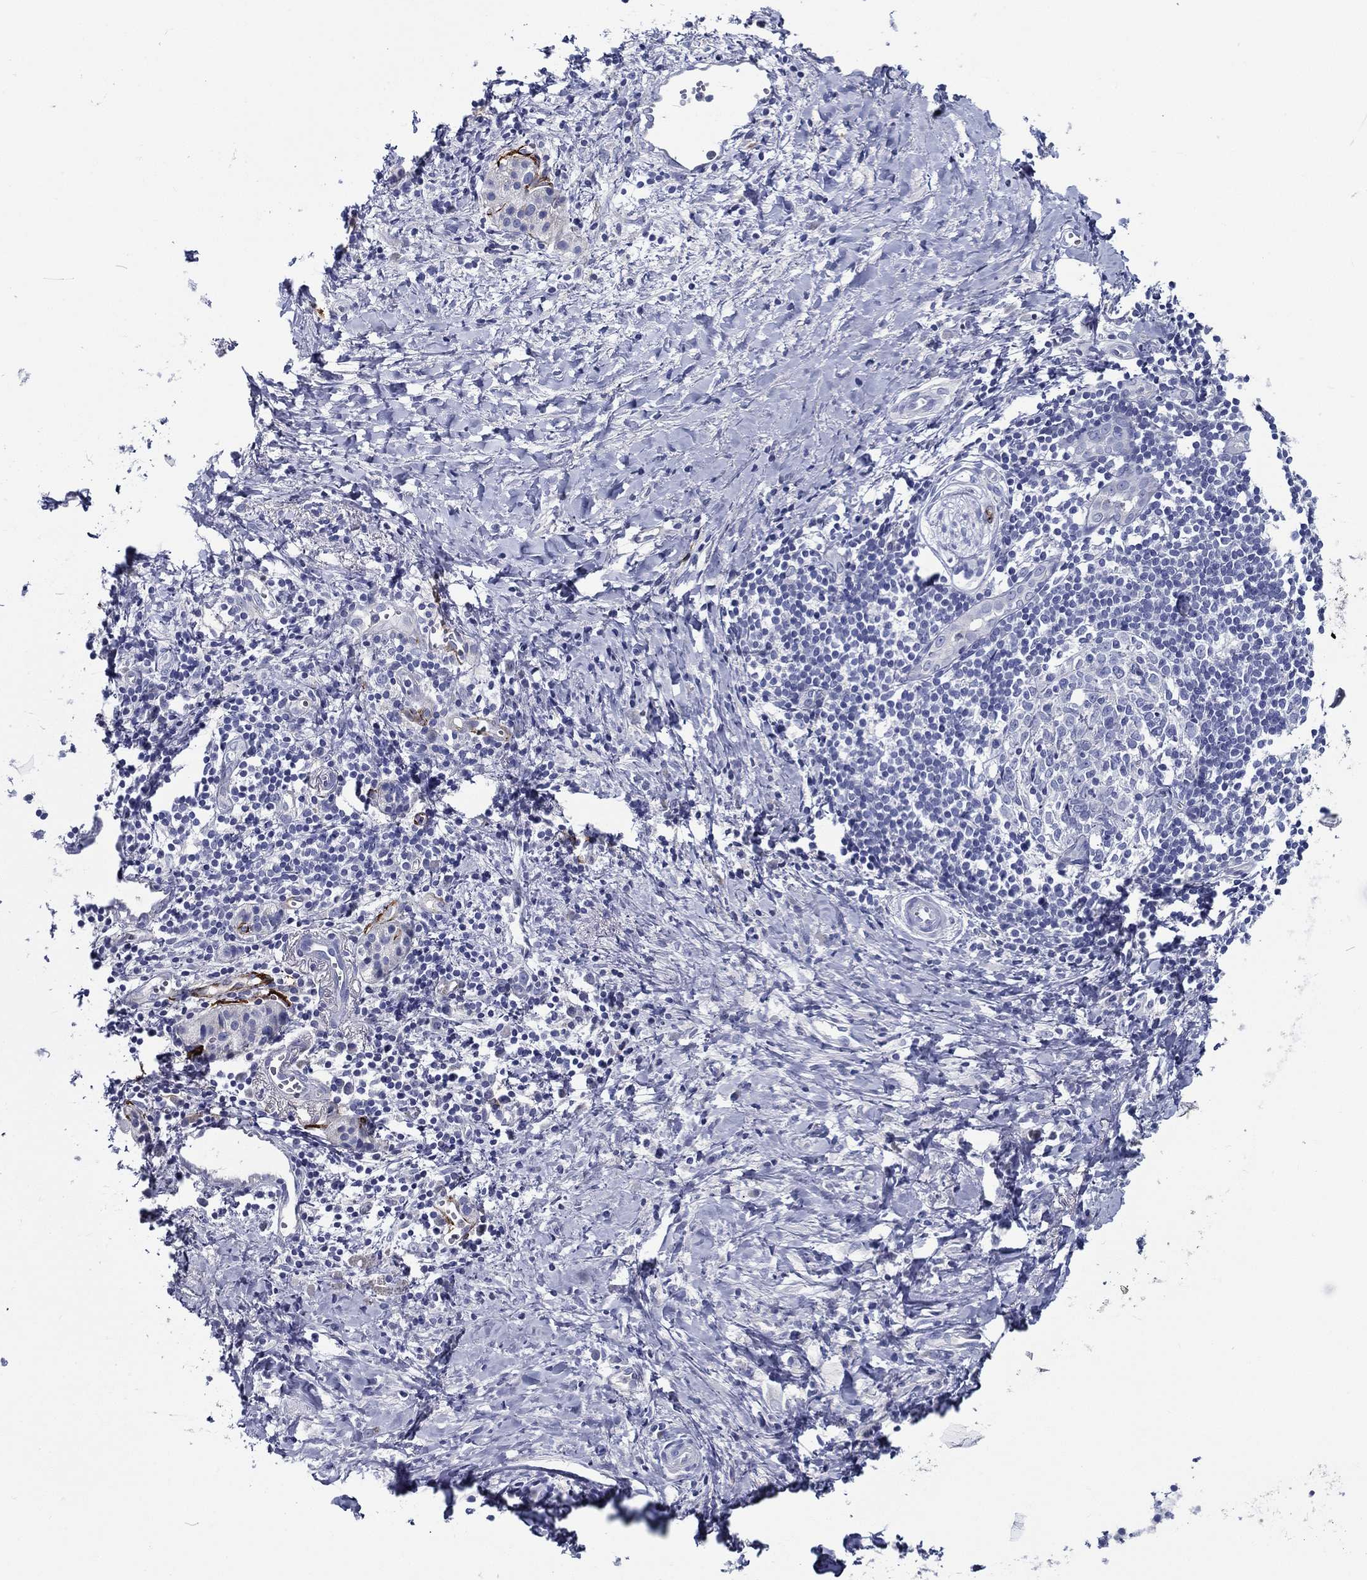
{"staining": {"intensity": "negative", "quantity": "none", "location": "none"}, "tissue": "soft tissue", "cell_type": "Fibroblasts", "image_type": "normal", "snomed": [{"axis": "morphology", "description": "Normal tissue, NOS"}, {"axis": "morphology", "description": "Adenocarcinoma, NOS"}, {"axis": "topography", "description": "Pancreas"}, {"axis": "topography", "description": "Peripheral nerve tissue"}], "caption": "Image shows no protein positivity in fibroblasts of benign soft tissue.", "gene": "ACE2", "patient": {"sex": "male", "age": 61}}